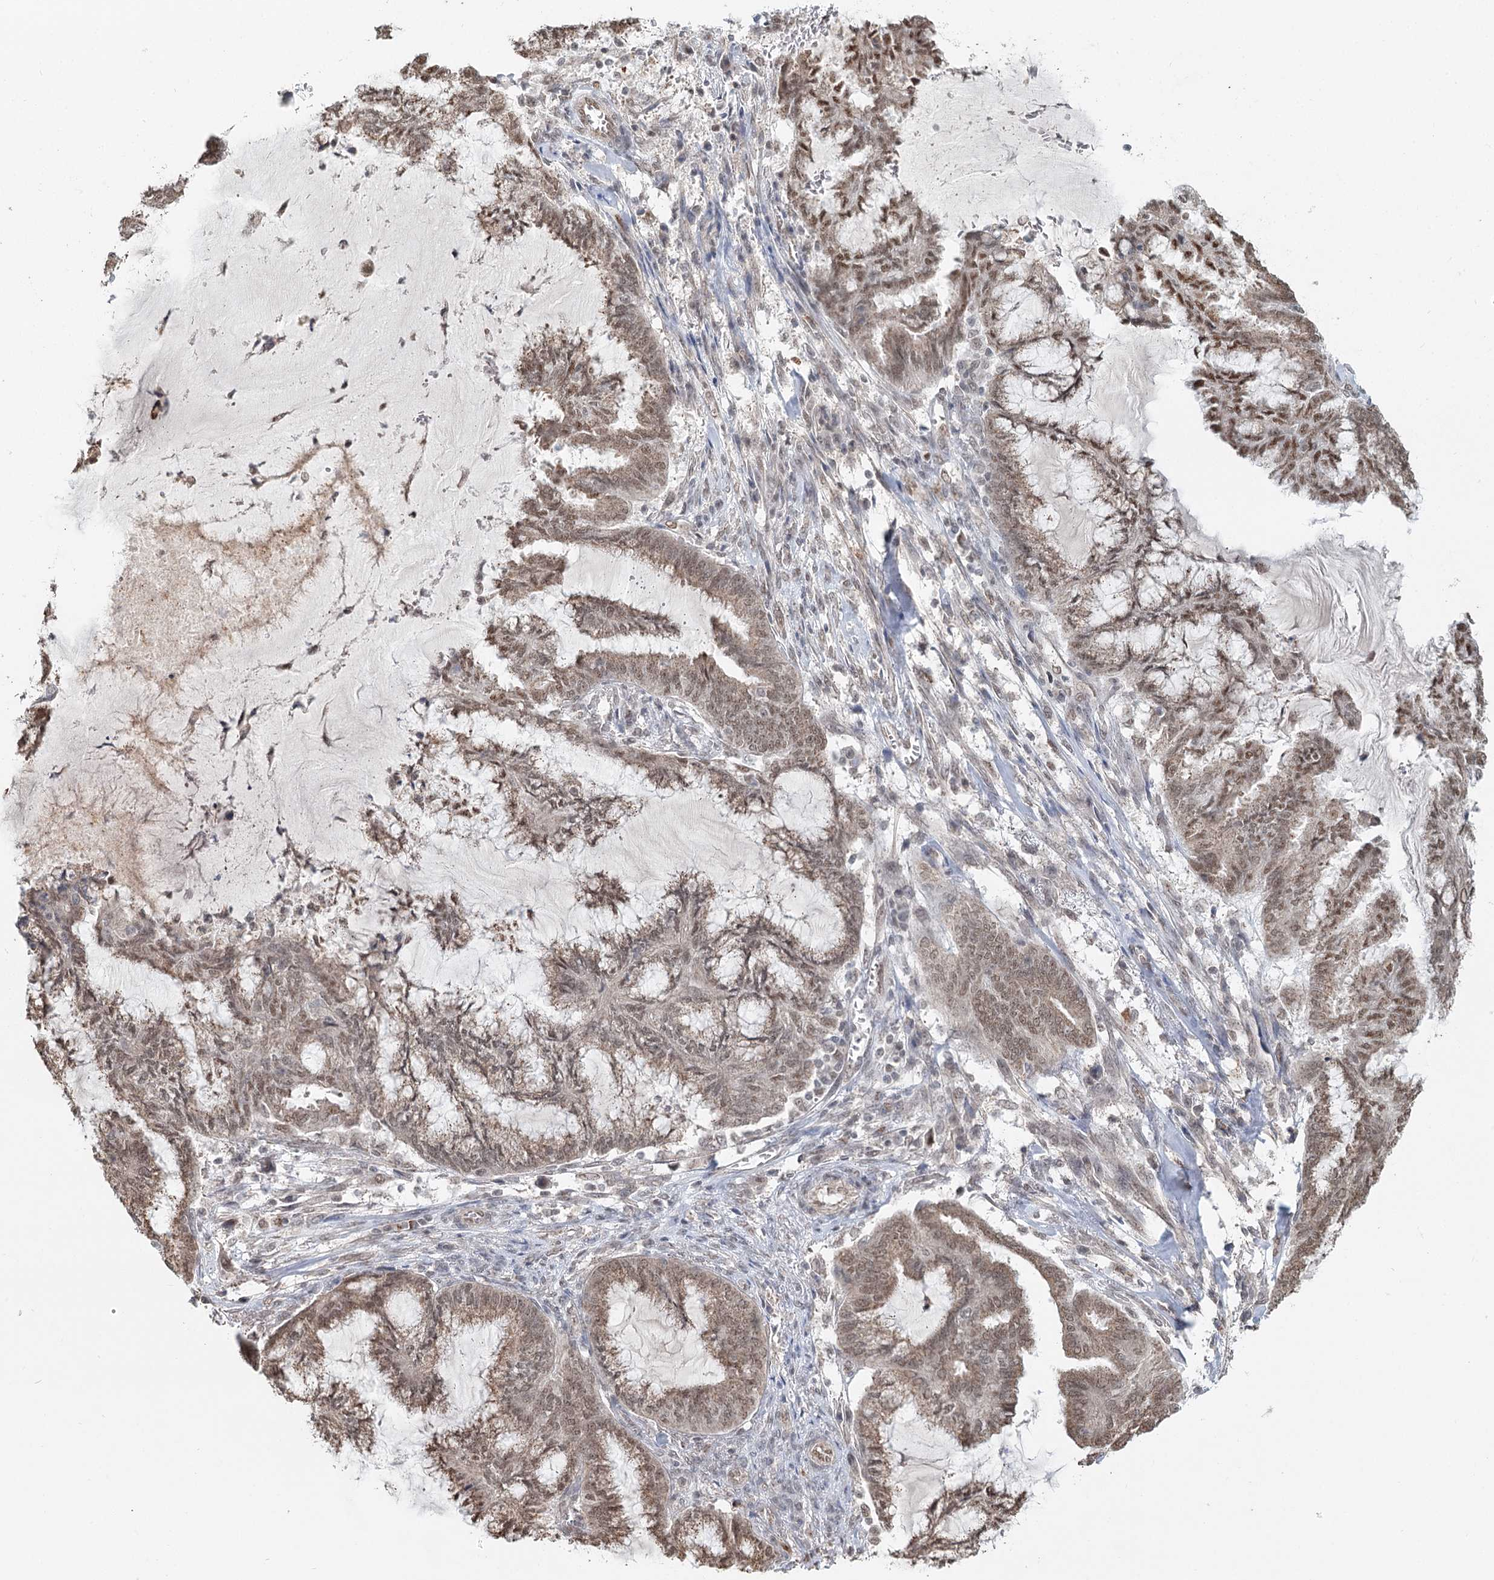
{"staining": {"intensity": "moderate", "quantity": ">75%", "location": "nuclear"}, "tissue": "endometrial cancer", "cell_type": "Tumor cells", "image_type": "cancer", "snomed": [{"axis": "morphology", "description": "Adenocarcinoma, NOS"}, {"axis": "topography", "description": "Endometrium"}], "caption": "This photomicrograph exhibits endometrial cancer (adenocarcinoma) stained with immunohistochemistry to label a protein in brown. The nuclear of tumor cells show moderate positivity for the protein. Nuclei are counter-stained blue.", "gene": "GPALPP1", "patient": {"sex": "female", "age": 86}}